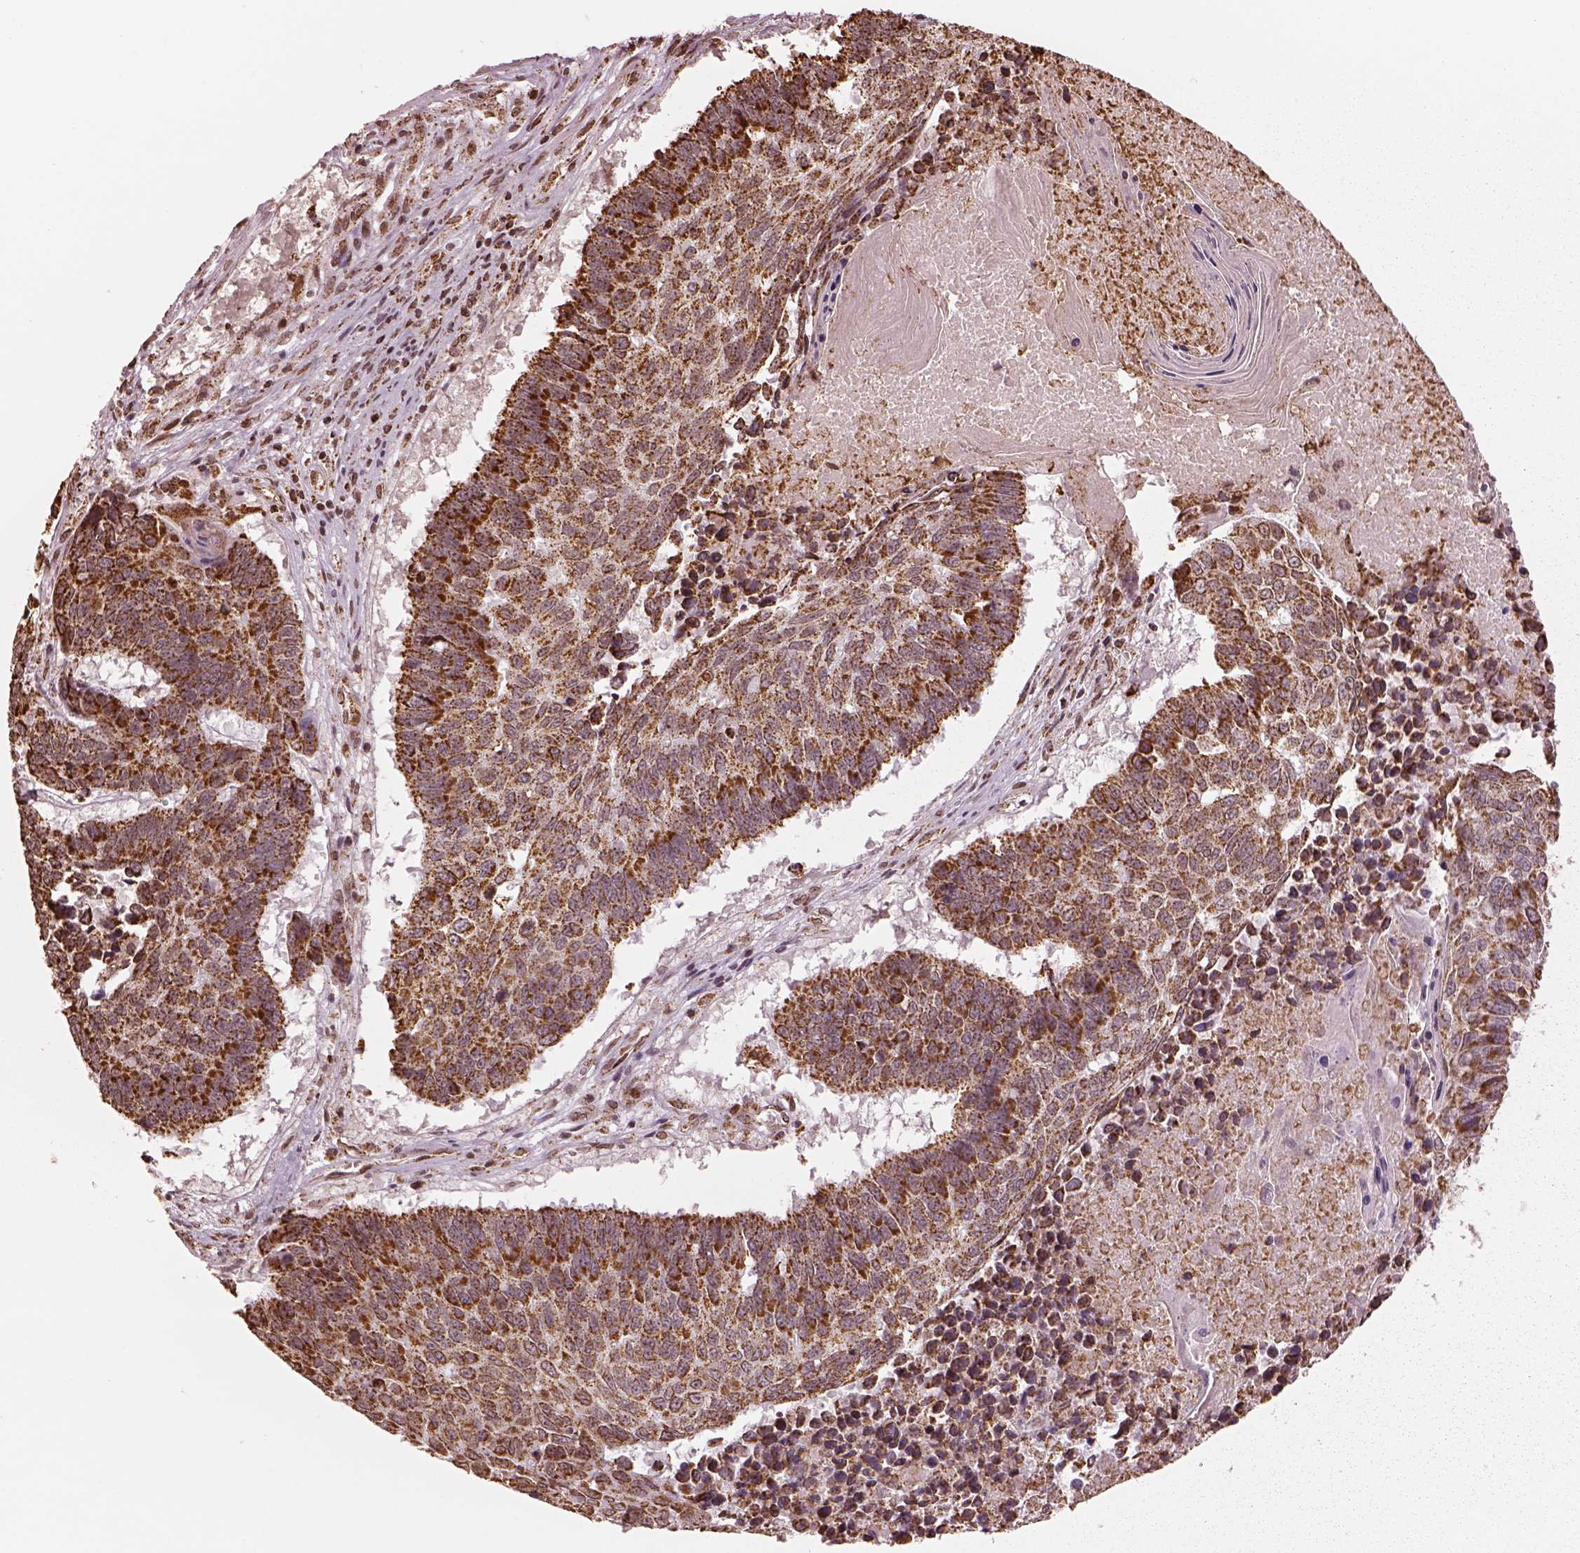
{"staining": {"intensity": "strong", "quantity": ">75%", "location": "cytoplasmic/membranous"}, "tissue": "lung cancer", "cell_type": "Tumor cells", "image_type": "cancer", "snomed": [{"axis": "morphology", "description": "Squamous cell carcinoma, NOS"}, {"axis": "topography", "description": "Lung"}], "caption": "An immunohistochemistry histopathology image of tumor tissue is shown. Protein staining in brown shows strong cytoplasmic/membranous positivity in squamous cell carcinoma (lung) within tumor cells. (brown staining indicates protein expression, while blue staining denotes nuclei).", "gene": "ACOT2", "patient": {"sex": "male", "age": 73}}